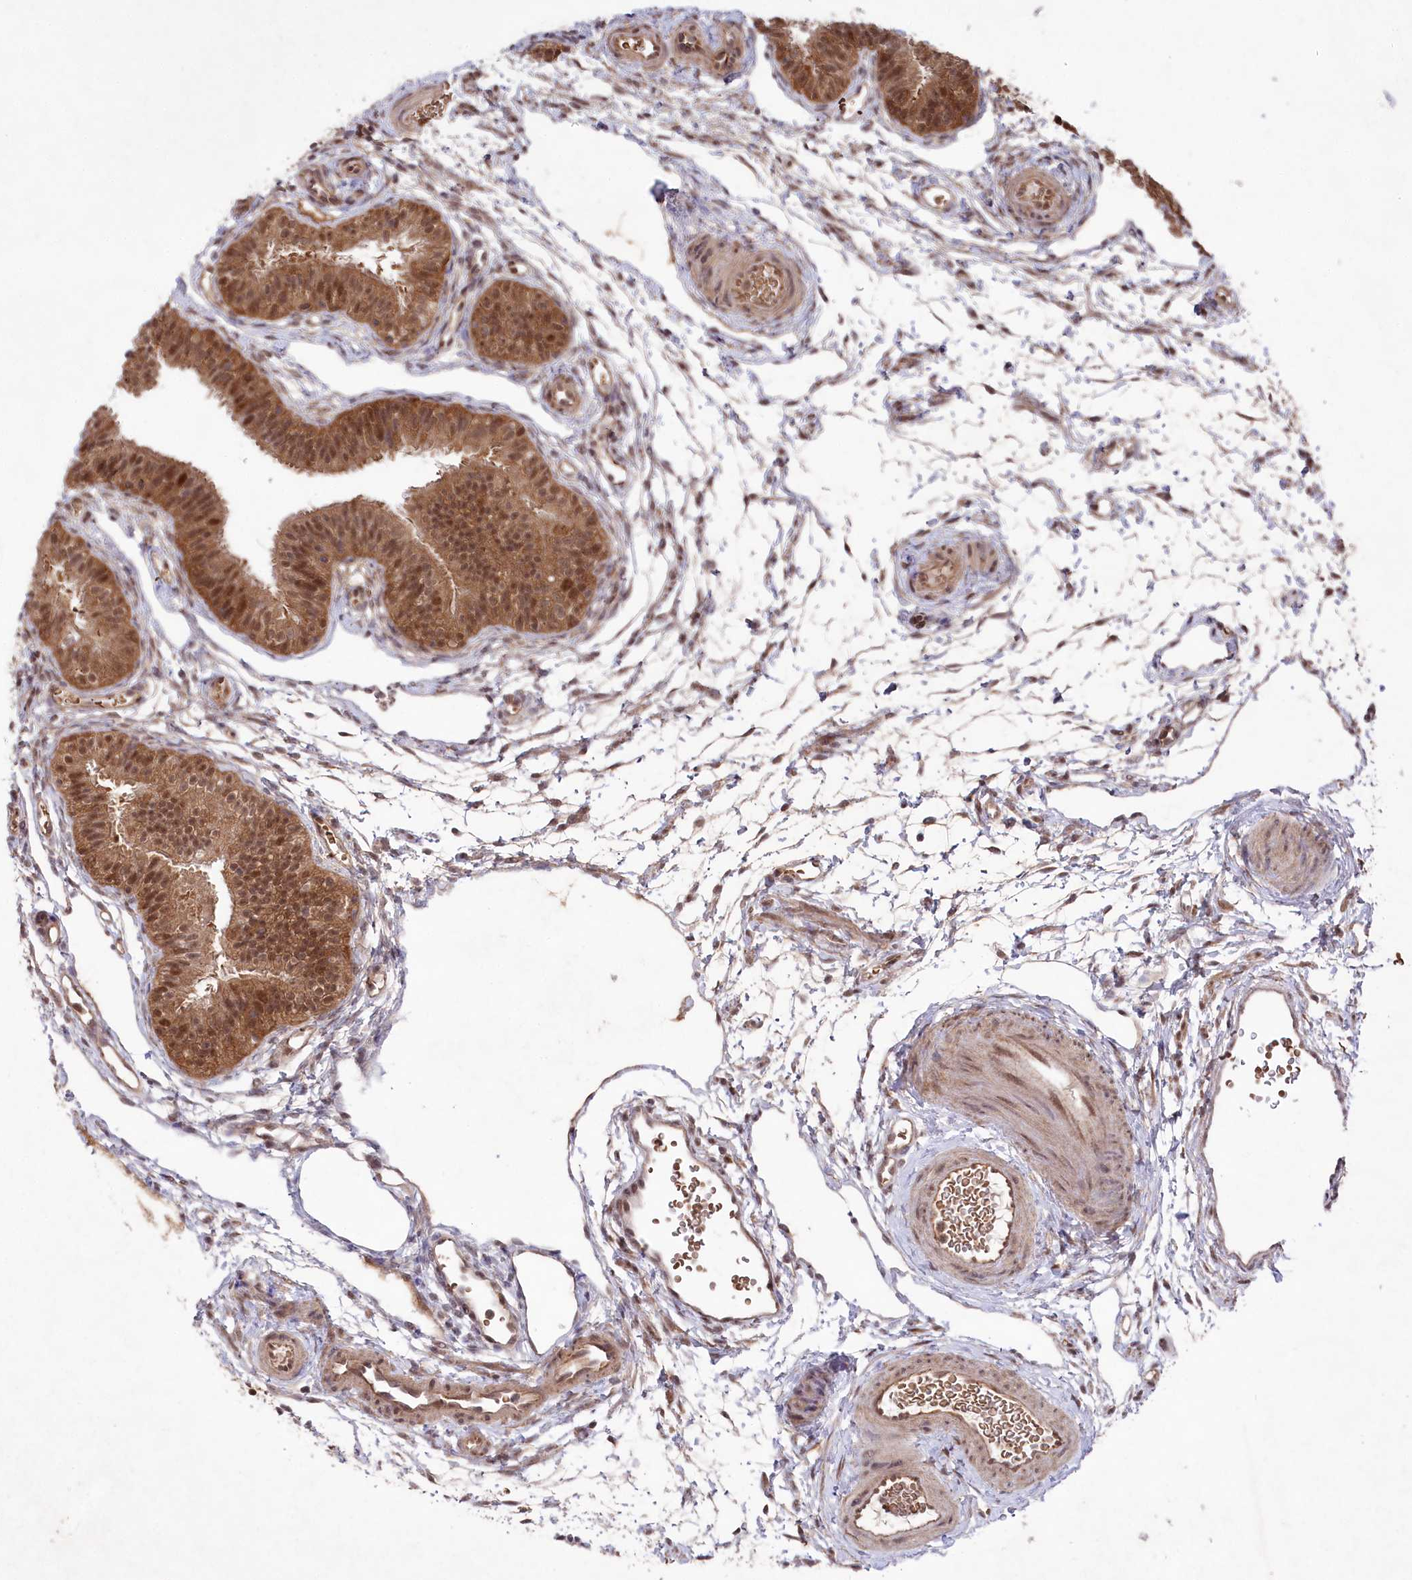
{"staining": {"intensity": "strong", "quantity": ">75%", "location": "cytoplasmic/membranous,nuclear"}, "tissue": "fallopian tube", "cell_type": "Glandular cells", "image_type": "normal", "snomed": [{"axis": "morphology", "description": "Normal tissue, NOS"}, {"axis": "topography", "description": "Fallopian tube"}], "caption": "Protein expression analysis of benign fallopian tube demonstrates strong cytoplasmic/membranous,nuclear staining in about >75% of glandular cells.", "gene": "PSMA1", "patient": {"sex": "female", "age": 35}}